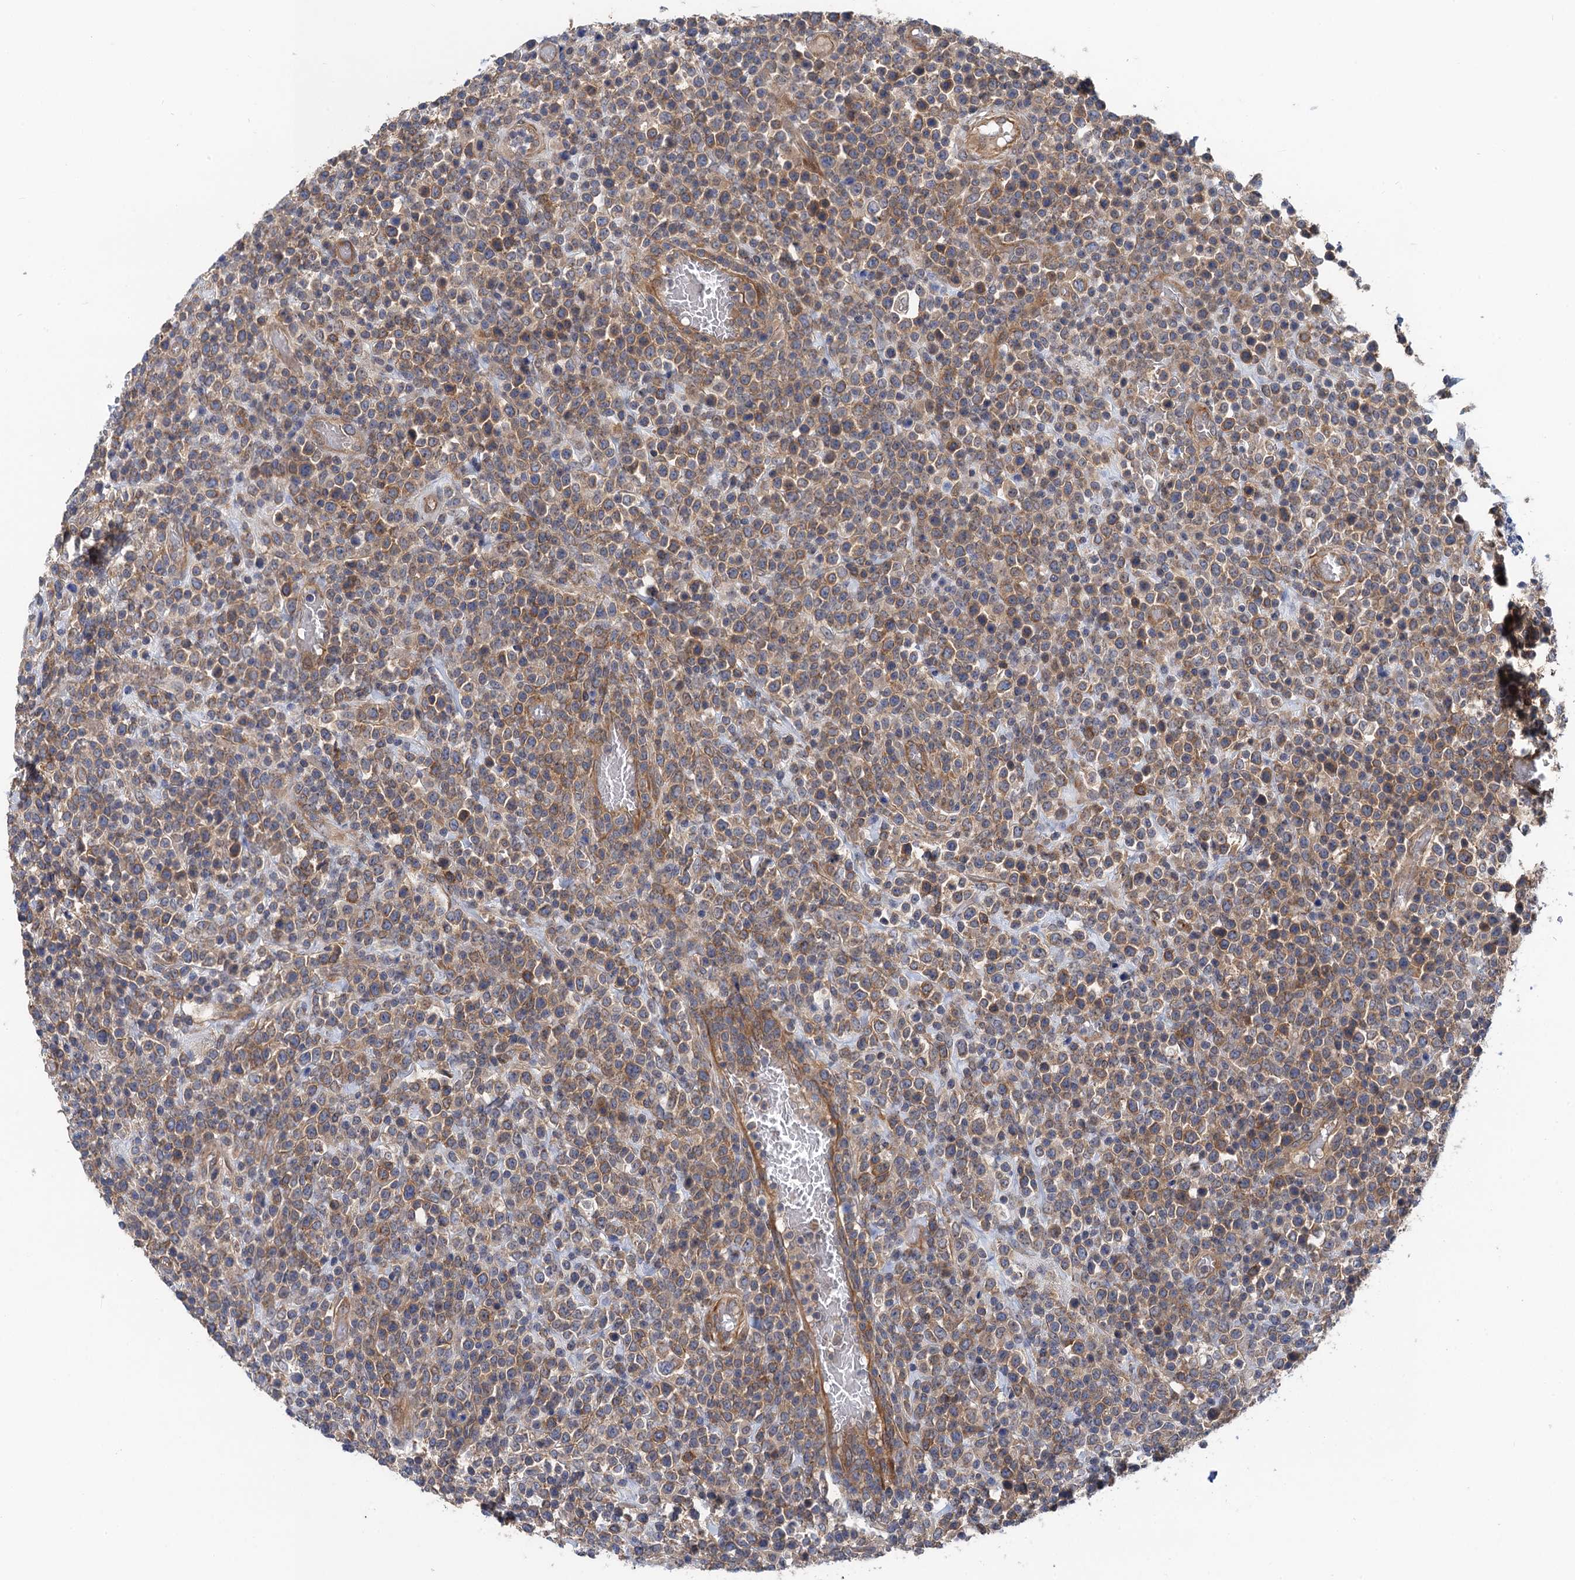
{"staining": {"intensity": "moderate", "quantity": ">75%", "location": "cytoplasmic/membranous"}, "tissue": "lymphoma", "cell_type": "Tumor cells", "image_type": "cancer", "snomed": [{"axis": "morphology", "description": "Malignant lymphoma, non-Hodgkin's type, High grade"}, {"axis": "topography", "description": "Colon"}], "caption": "Protein staining demonstrates moderate cytoplasmic/membranous expression in approximately >75% of tumor cells in lymphoma. (DAB IHC with brightfield microscopy, high magnification).", "gene": "PJA2", "patient": {"sex": "female", "age": 53}}